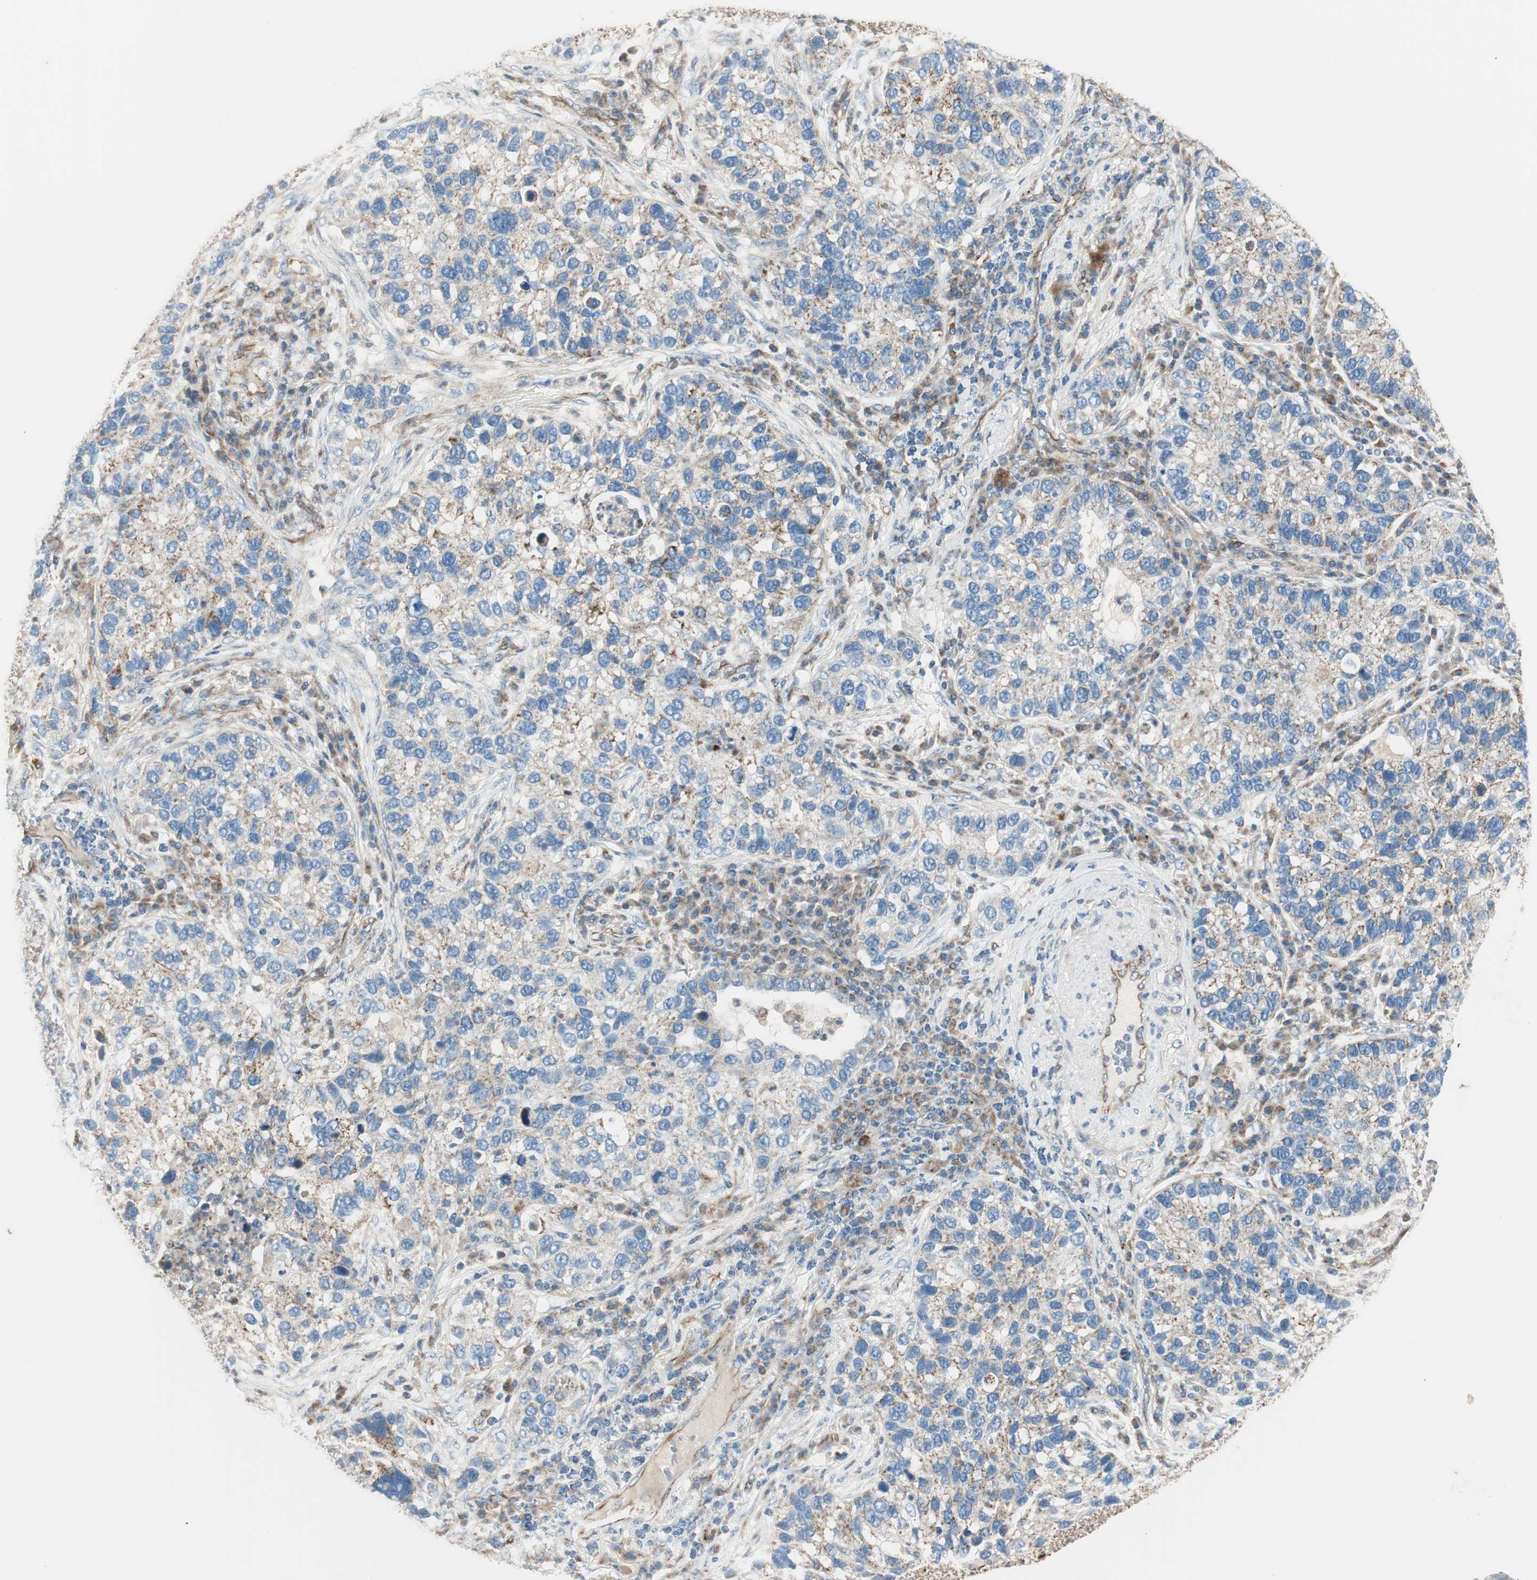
{"staining": {"intensity": "weak", "quantity": "25%-75%", "location": "cytoplasmic/membranous"}, "tissue": "lung cancer", "cell_type": "Tumor cells", "image_type": "cancer", "snomed": [{"axis": "morphology", "description": "Normal tissue, NOS"}, {"axis": "morphology", "description": "Adenocarcinoma, NOS"}, {"axis": "topography", "description": "Bronchus"}, {"axis": "topography", "description": "Lung"}], "caption": "Lung cancer (adenocarcinoma) stained for a protein demonstrates weak cytoplasmic/membranous positivity in tumor cells.", "gene": "SRCIN1", "patient": {"sex": "male", "age": 54}}